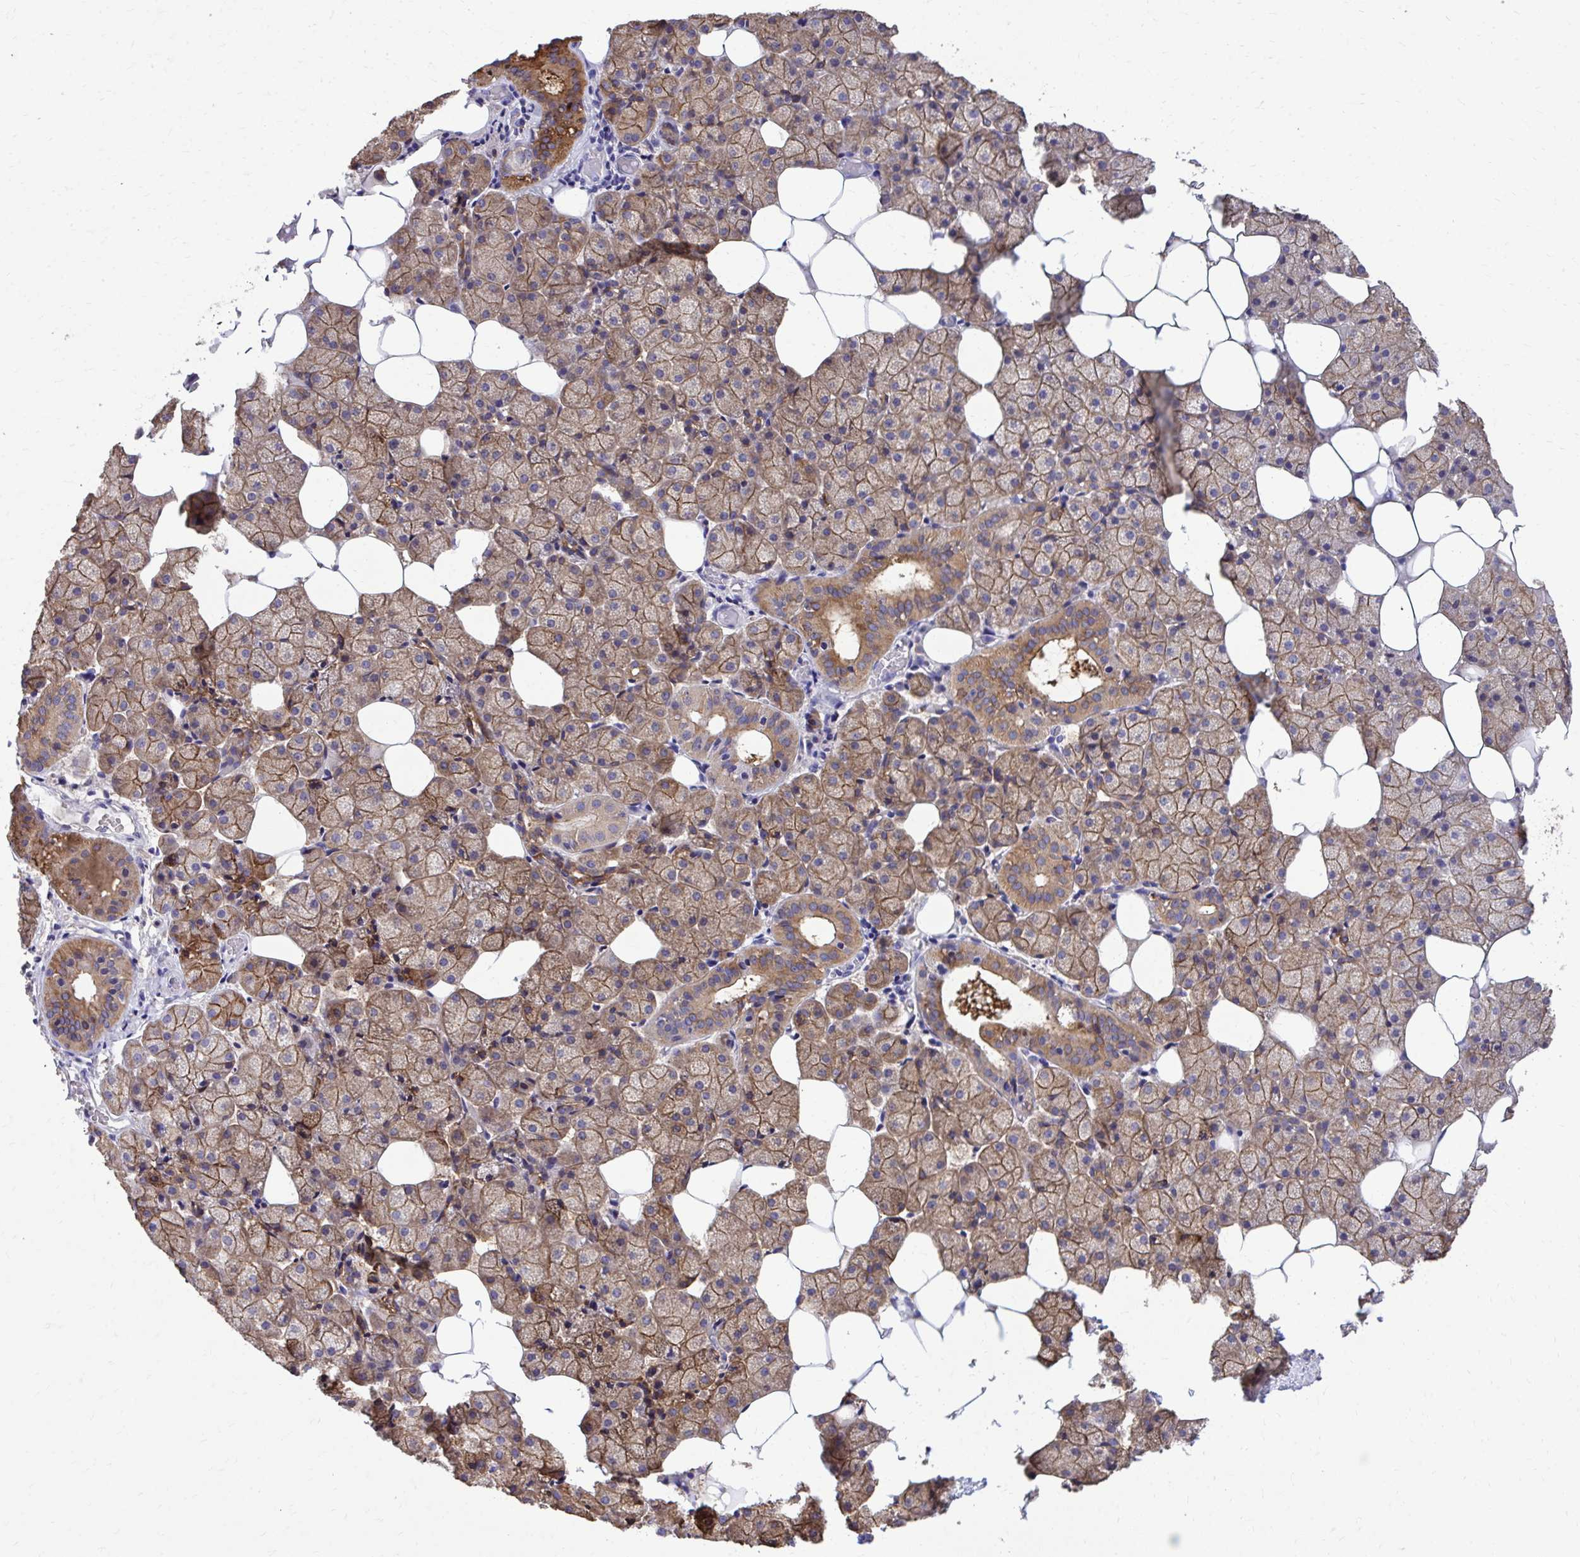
{"staining": {"intensity": "strong", "quantity": ">75%", "location": "cytoplasmic/membranous"}, "tissue": "salivary gland", "cell_type": "Glandular cells", "image_type": "normal", "snomed": [{"axis": "morphology", "description": "Normal tissue, NOS"}, {"axis": "topography", "description": "Salivary gland"}], "caption": "Brown immunohistochemical staining in normal human salivary gland exhibits strong cytoplasmic/membranous staining in about >75% of glandular cells. (Stains: DAB (3,3'-diaminobenzidine) in brown, nuclei in blue, Microscopy: brightfield microscopy at high magnification).", "gene": "EPB41L1", "patient": {"sex": "male", "age": 38}}